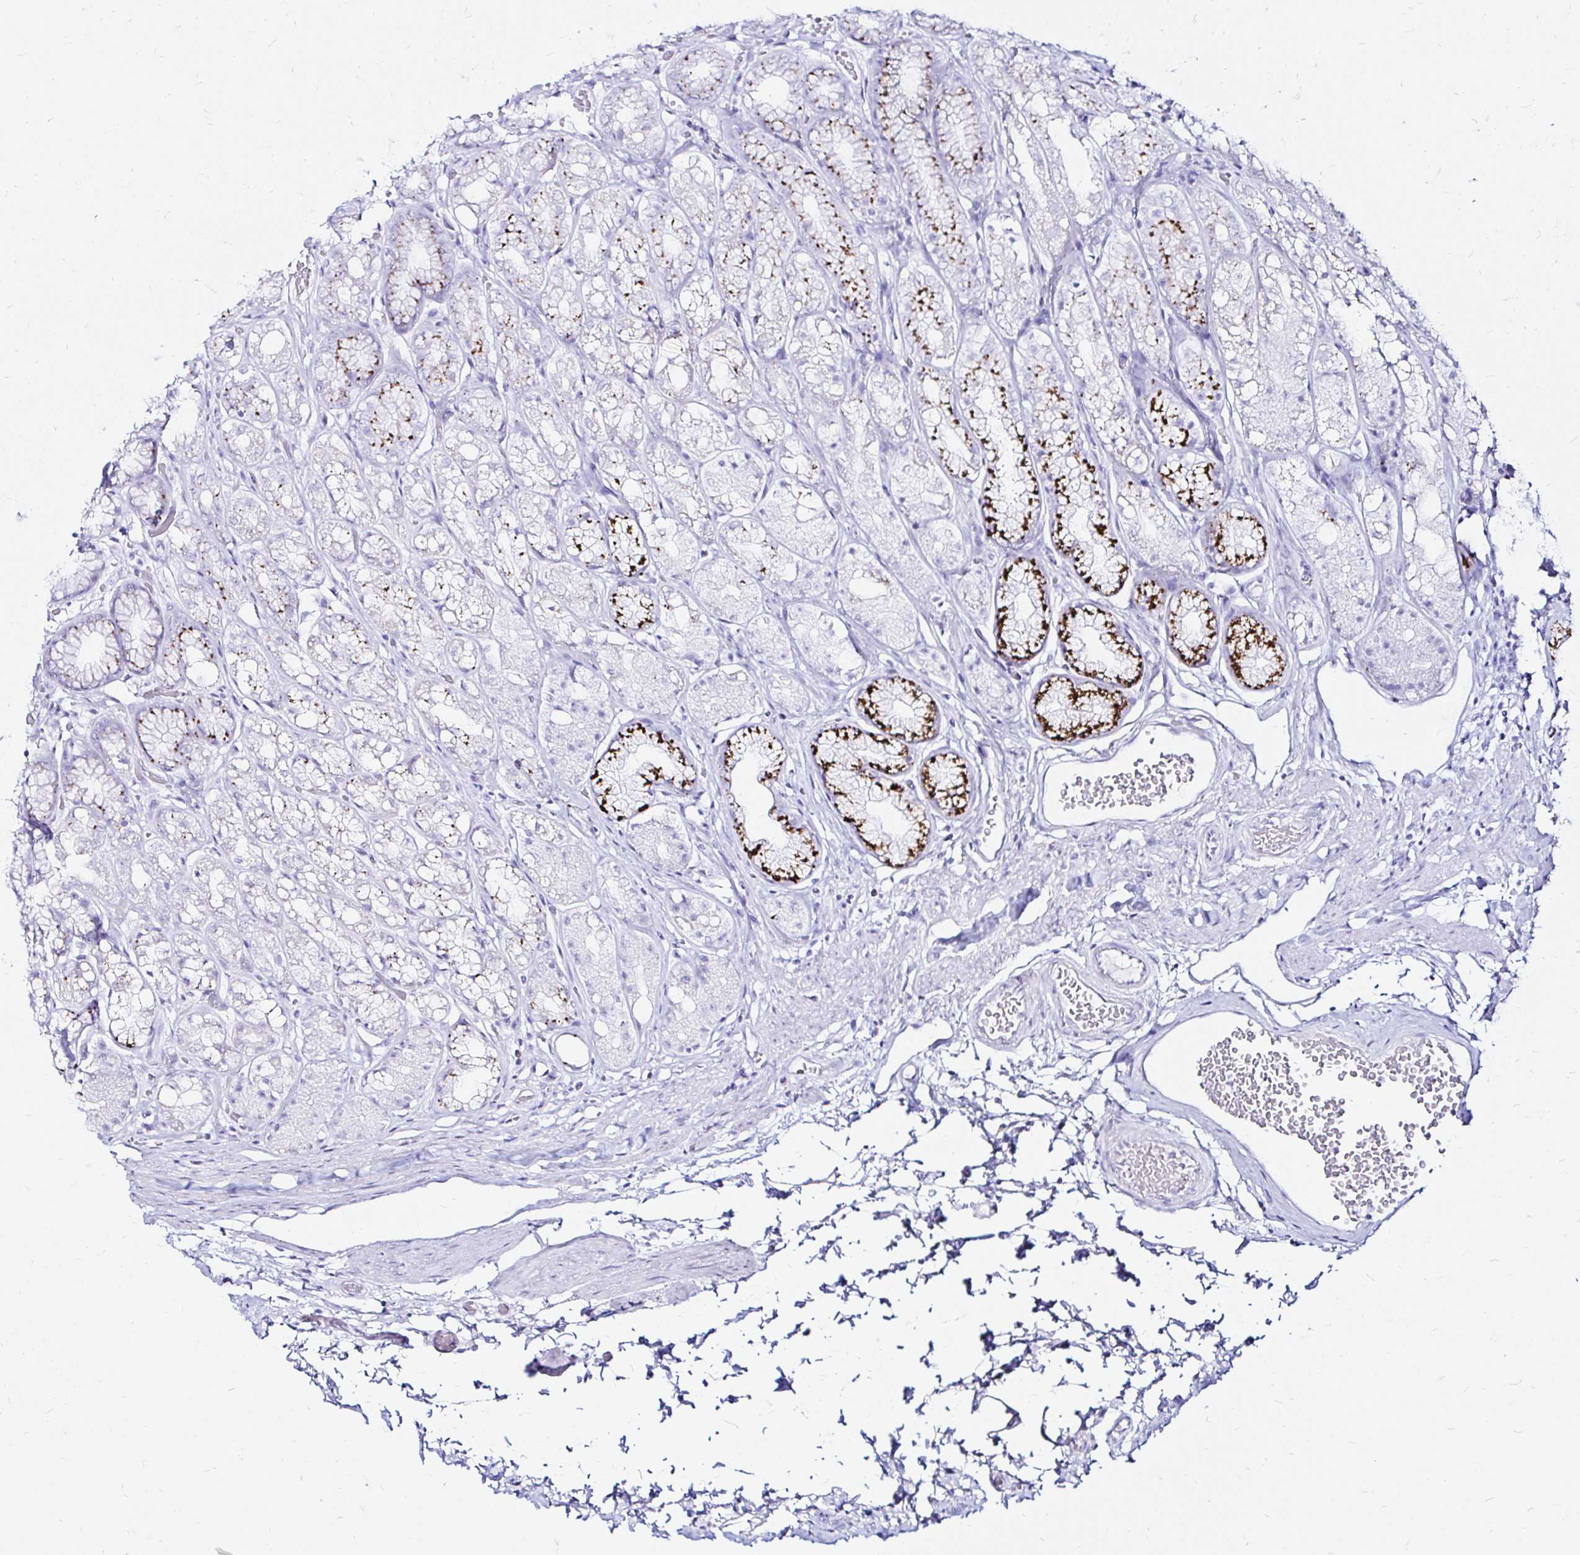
{"staining": {"intensity": "strong", "quantity": "25%-75%", "location": "cytoplasmic/membranous"}, "tissue": "stomach", "cell_type": "Glandular cells", "image_type": "normal", "snomed": [{"axis": "morphology", "description": "Normal tissue, NOS"}, {"axis": "topography", "description": "Smooth muscle"}, {"axis": "topography", "description": "Stomach"}], "caption": "An immunohistochemistry (IHC) micrograph of benign tissue is shown. Protein staining in brown highlights strong cytoplasmic/membranous positivity in stomach within glandular cells.", "gene": "ZNF432", "patient": {"sex": "male", "age": 70}}